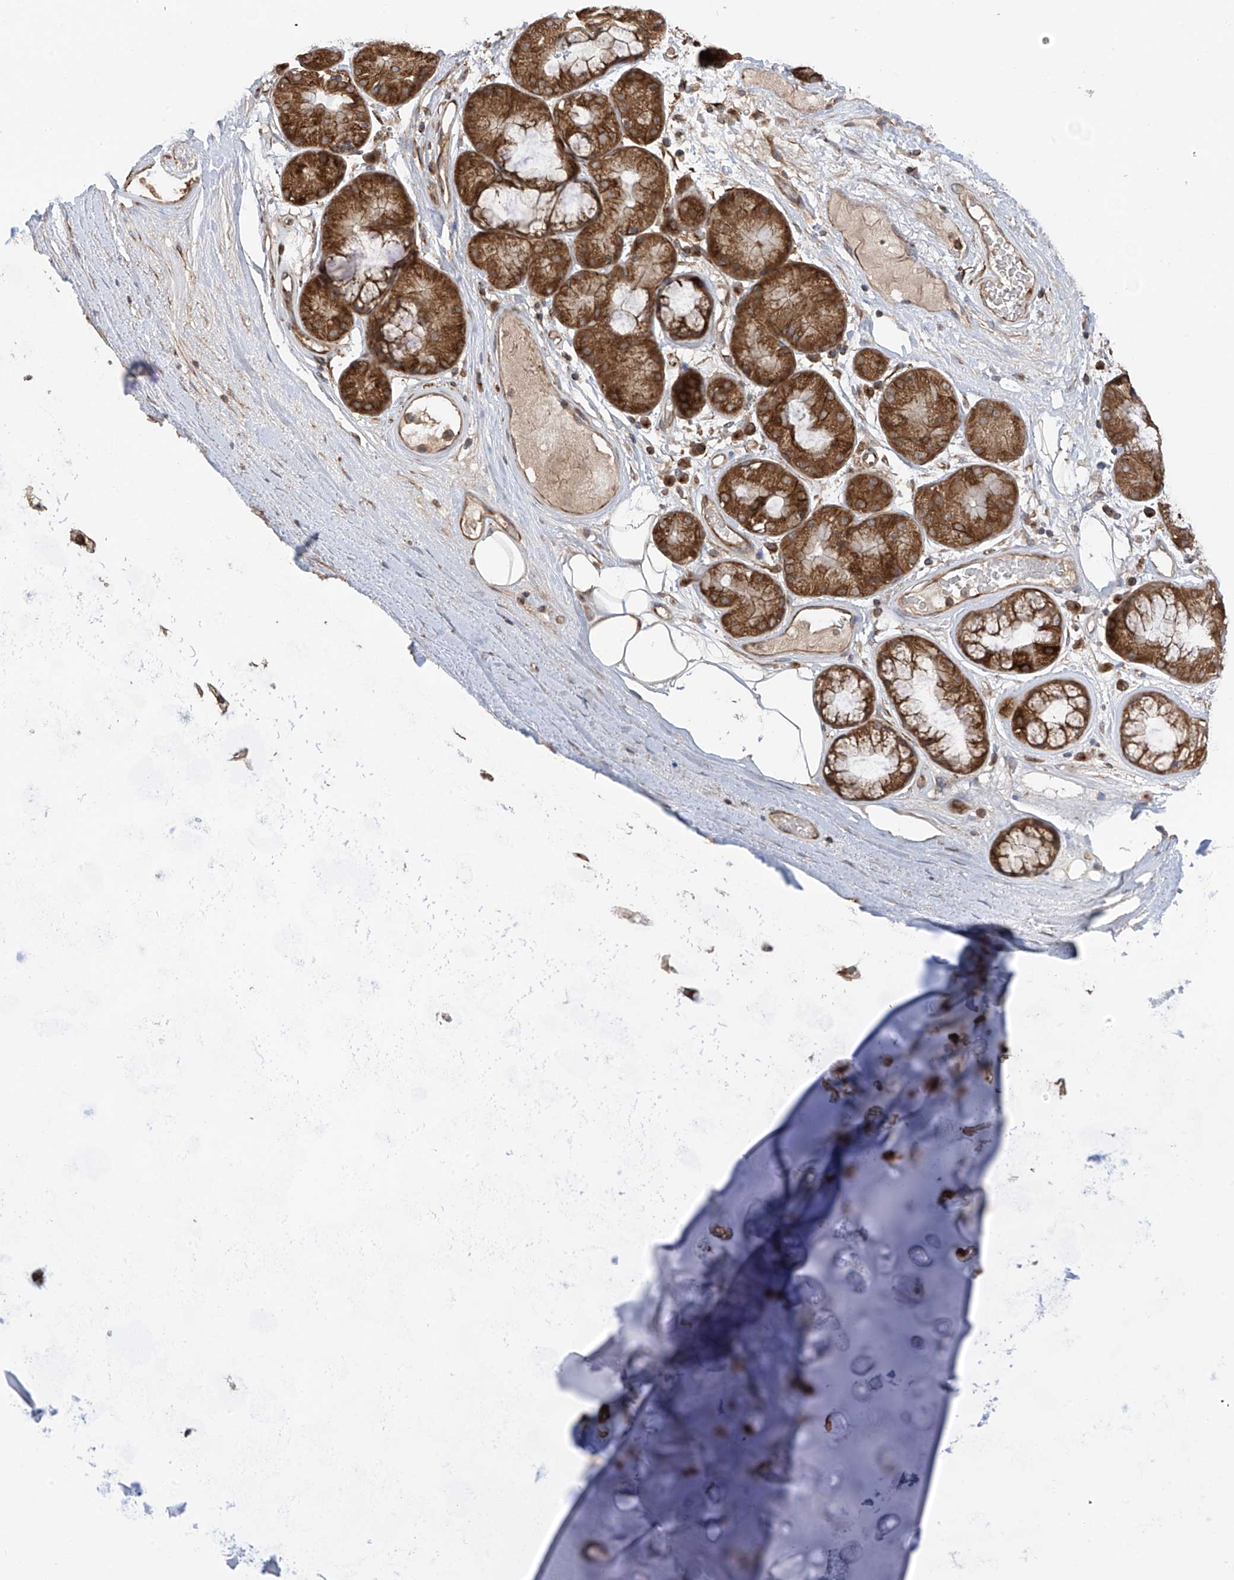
{"staining": {"intensity": "weak", "quantity": ">75%", "location": "cytoplasmic/membranous,nuclear"}, "tissue": "adipose tissue", "cell_type": "Adipocytes", "image_type": "normal", "snomed": [{"axis": "morphology", "description": "Normal tissue, NOS"}, {"axis": "morphology", "description": "Squamous cell carcinoma, NOS"}, {"axis": "topography", "description": "Lymph node"}, {"axis": "topography", "description": "Bronchus"}, {"axis": "topography", "description": "Lung"}], "caption": "Human adipose tissue stained for a protein (brown) reveals weak cytoplasmic/membranous,nuclear positive expression in approximately >75% of adipocytes.", "gene": "RPAIN", "patient": {"sex": "male", "age": 66}}